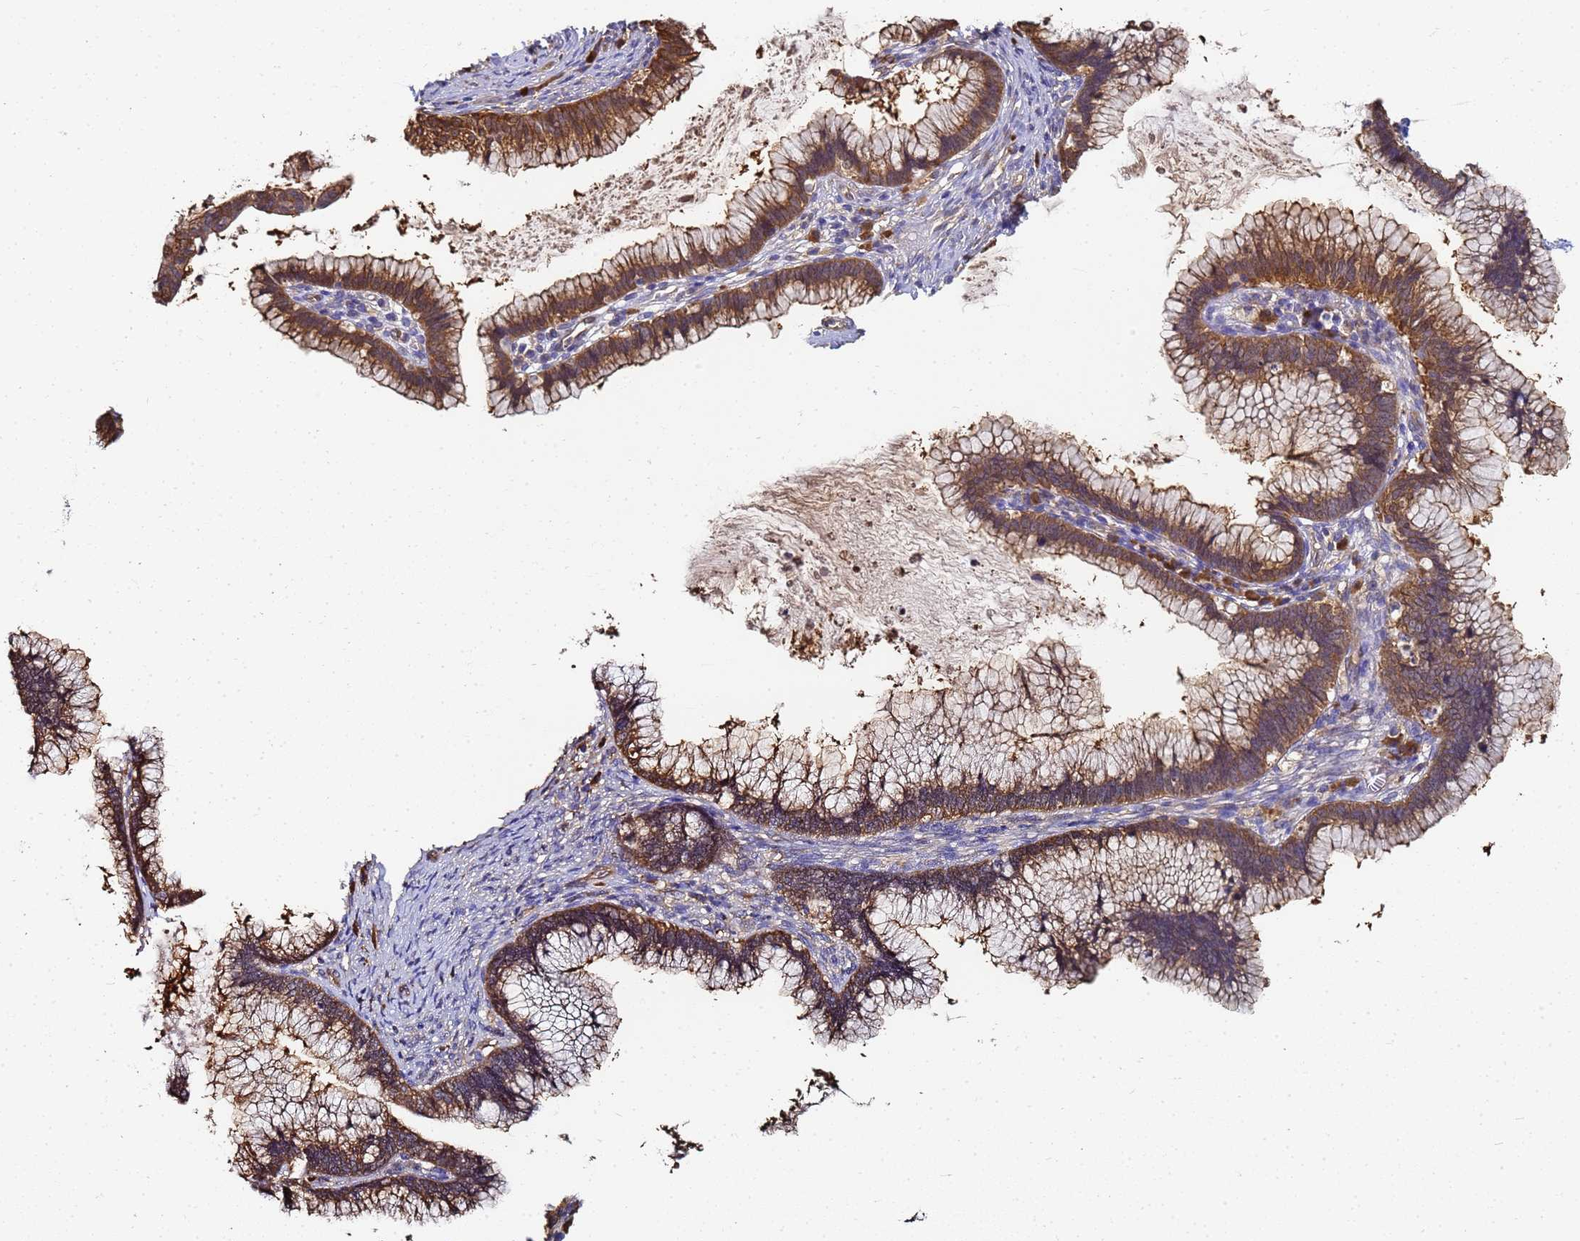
{"staining": {"intensity": "moderate", "quantity": ">75%", "location": "cytoplasmic/membranous"}, "tissue": "cervical cancer", "cell_type": "Tumor cells", "image_type": "cancer", "snomed": [{"axis": "morphology", "description": "Adenocarcinoma, NOS"}, {"axis": "topography", "description": "Cervix"}], "caption": "Protein expression analysis of human cervical cancer (adenocarcinoma) reveals moderate cytoplasmic/membranous expression in approximately >75% of tumor cells.", "gene": "NME1-NME2", "patient": {"sex": "female", "age": 36}}